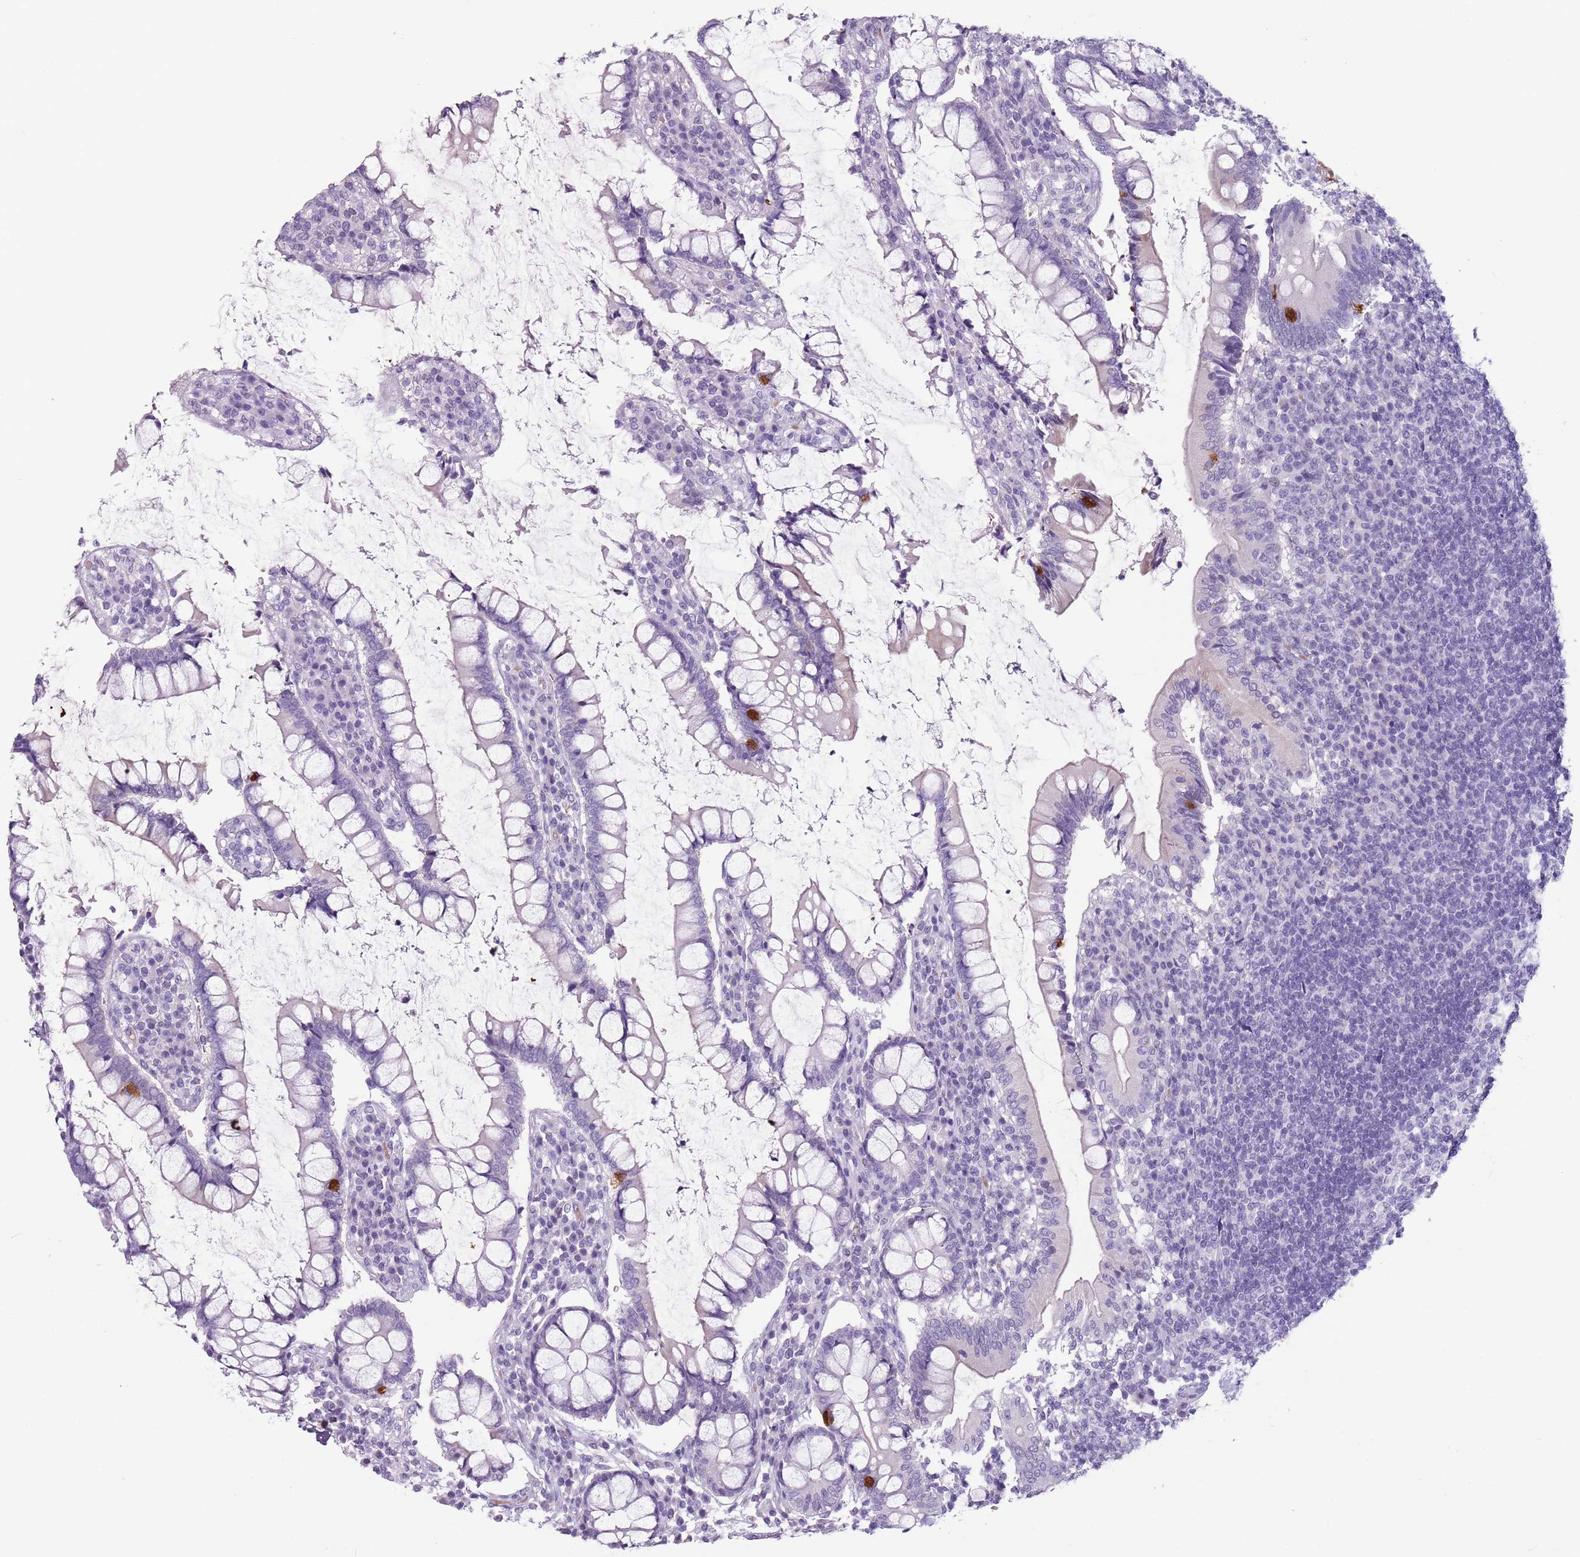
{"staining": {"intensity": "negative", "quantity": "none", "location": "none"}, "tissue": "colon", "cell_type": "Endothelial cells", "image_type": "normal", "snomed": [{"axis": "morphology", "description": "Normal tissue, NOS"}, {"axis": "topography", "description": "Colon"}], "caption": "Immunohistochemistry (IHC) of unremarkable colon displays no positivity in endothelial cells. Brightfield microscopy of immunohistochemistry stained with DAB (3,3'-diaminobenzidine) (brown) and hematoxylin (blue), captured at high magnification.", "gene": "SPESP1", "patient": {"sex": "female", "age": 79}}